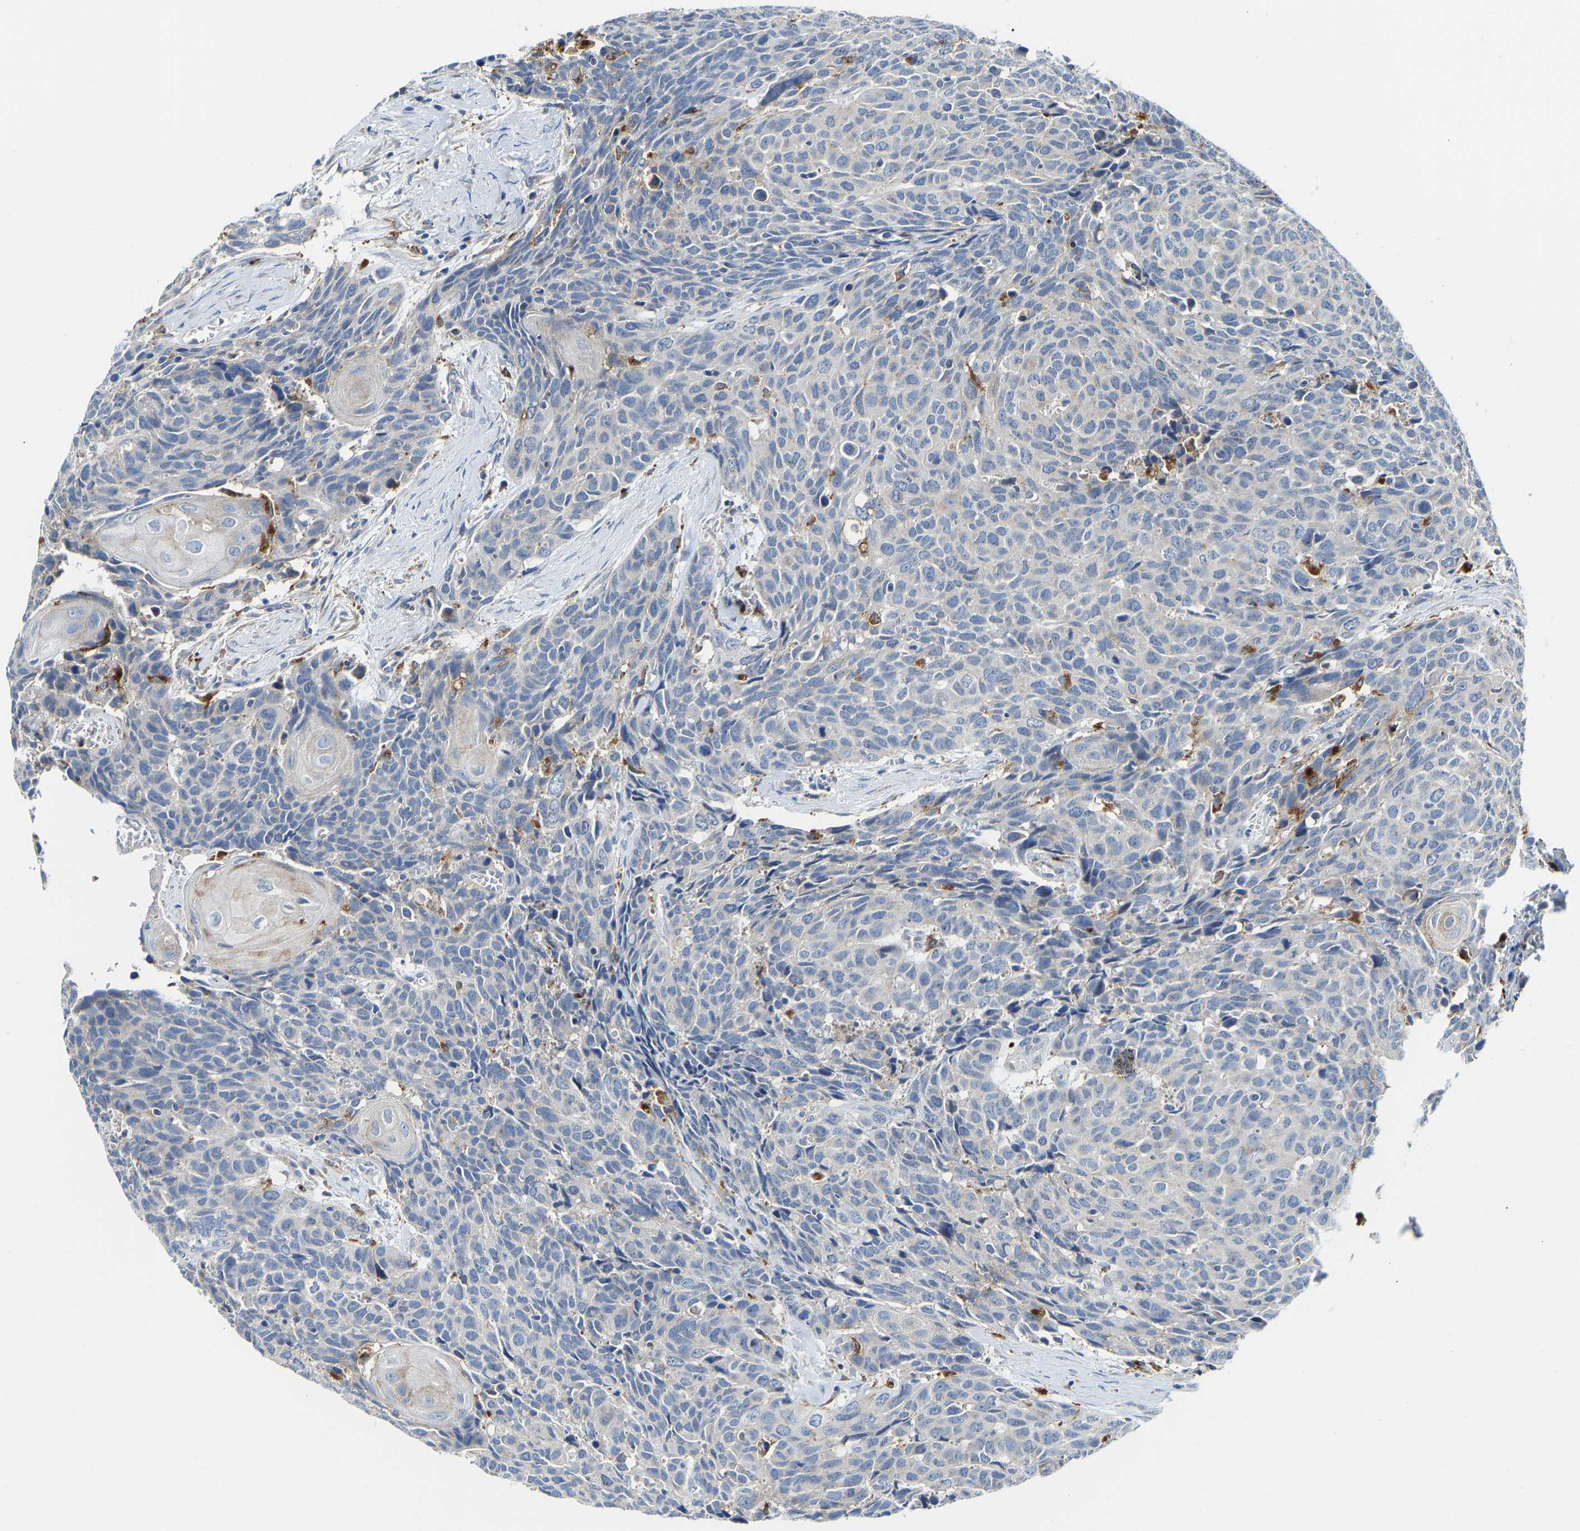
{"staining": {"intensity": "negative", "quantity": "none", "location": "none"}, "tissue": "head and neck cancer", "cell_type": "Tumor cells", "image_type": "cancer", "snomed": [{"axis": "morphology", "description": "Squamous cell carcinoma, NOS"}, {"axis": "topography", "description": "Head-Neck"}], "caption": "This is an IHC histopathology image of head and neck cancer (squamous cell carcinoma). There is no staining in tumor cells.", "gene": "ATP6V1E1", "patient": {"sex": "male", "age": 66}}